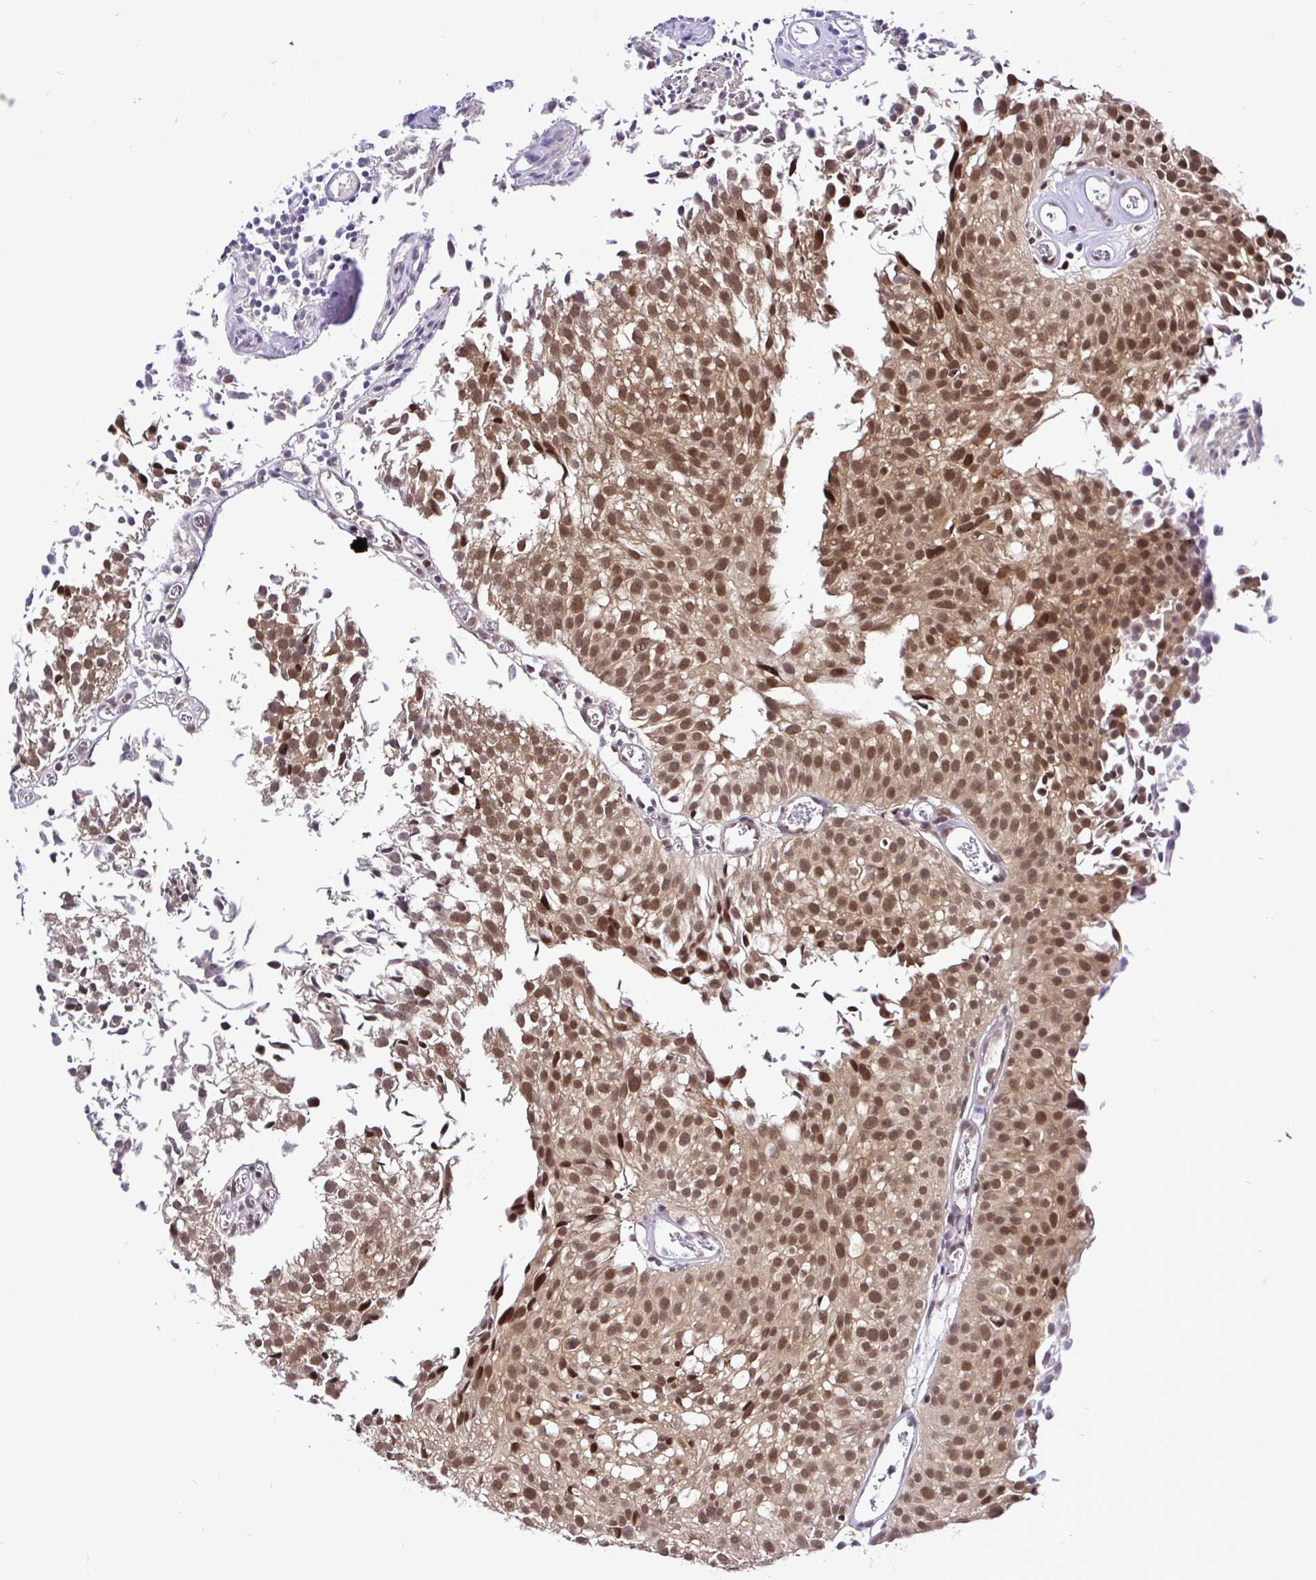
{"staining": {"intensity": "moderate", "quantity": ">75%", "location": "cytoplasmic/membranous,nuclear"}, "tissue": "urothelial cancer", "cell_type": "Tumor cells", "image_type": "cancer", "snomed": [{"axis": "morphology", "description": "Urothelial carcinoma, Low grade"}, {"axis": "topography", "description": "Urinary bladder"}], "caption": "Protein staining of urothelial carcinoma (low-grade) tissue demonstrates moderate cytoplasmic/membranous and nuclear positivity in about >75% of tumor cells.", "gene": "UBE2M", "patient": {"sex": "male", "age": 80}}